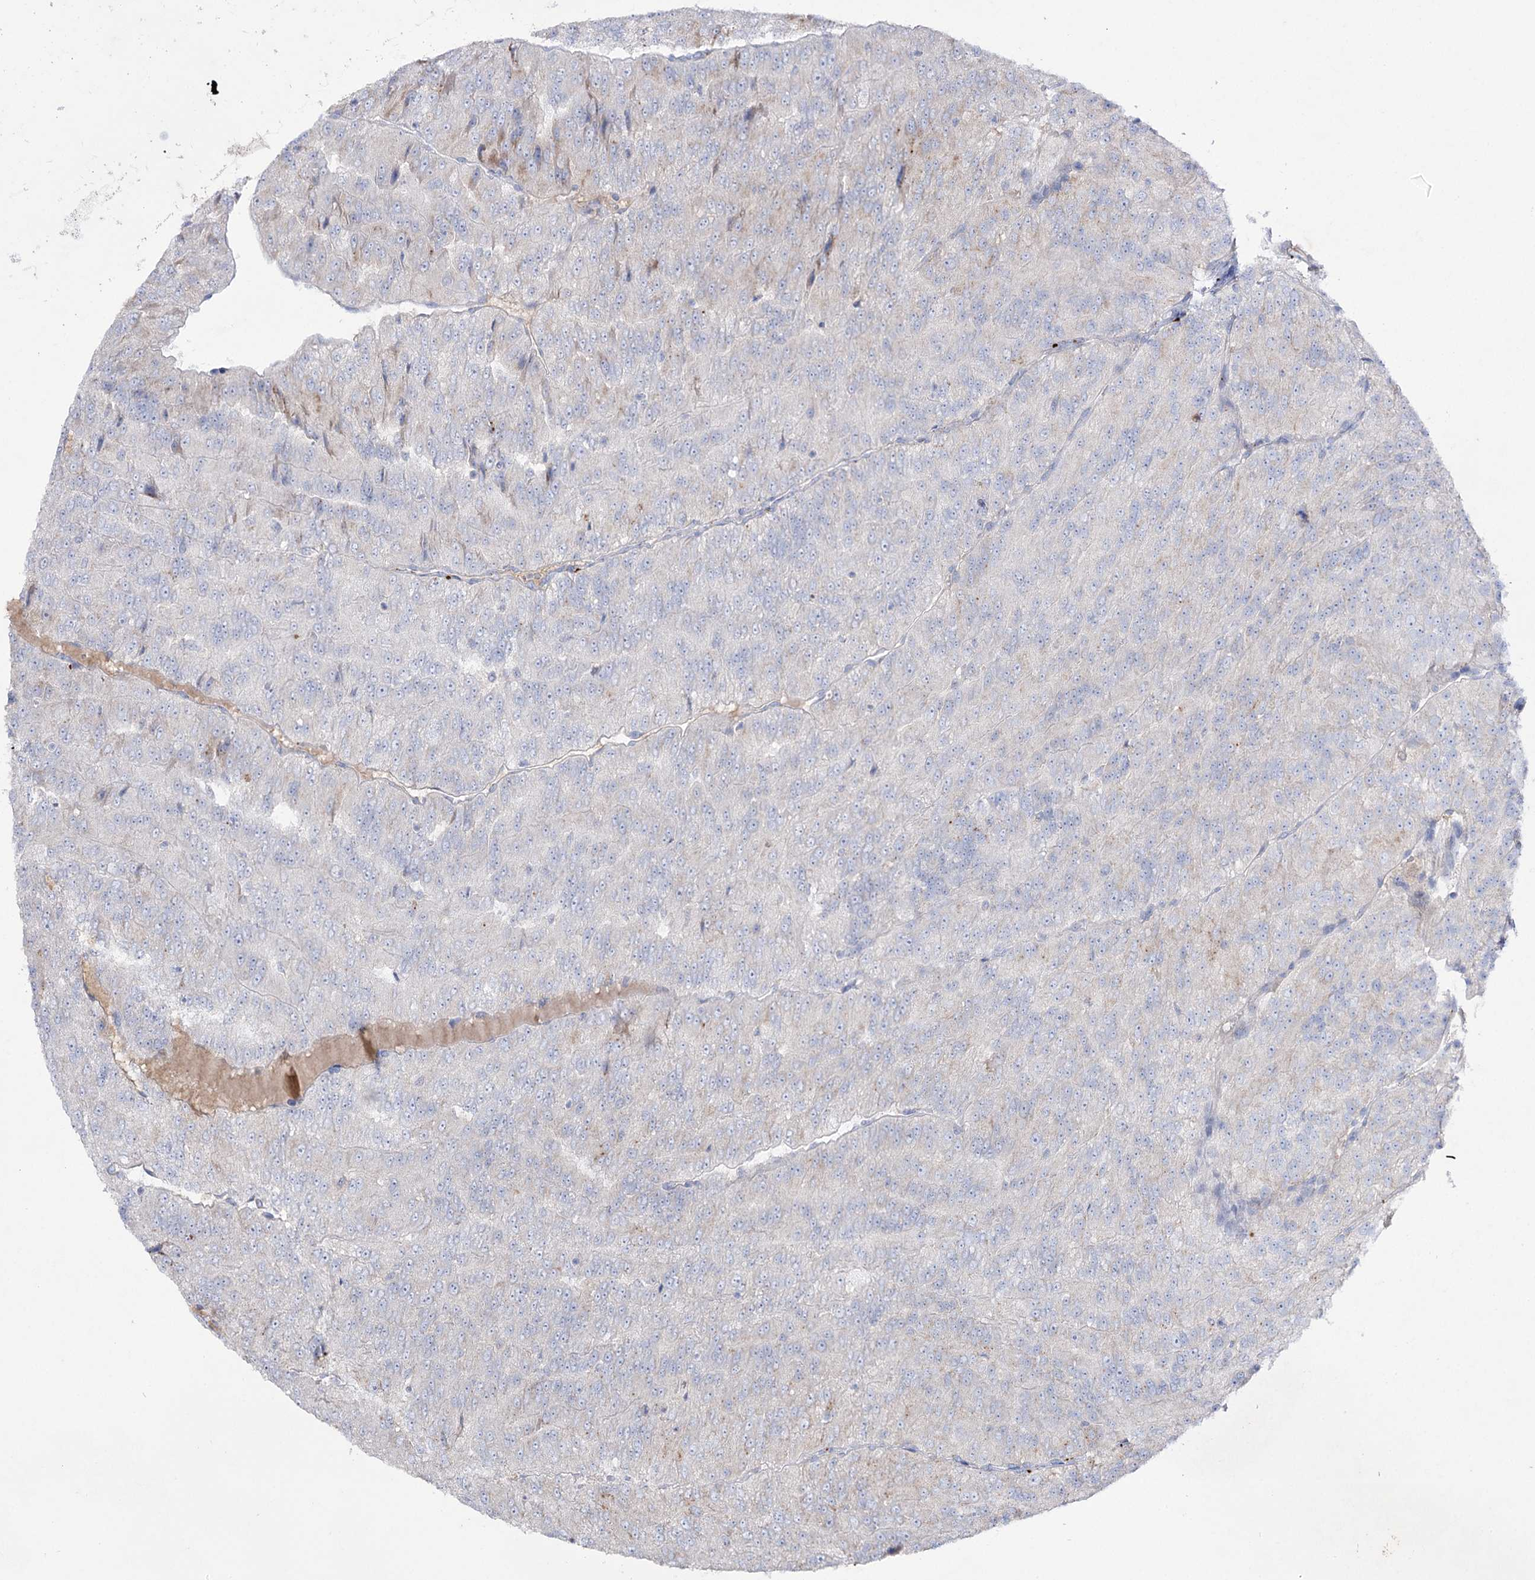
{"staining": {"intensity": "negative", "quantity": "none", "location": "none"}, "tissue": "renal cancer", "cell_type": "Tumor cells", "image_type": "cancer", "snomed": [{"axis": "morphology", "description": "Adenocarcinoma, NOS"}, {"axis": "topography", "description": "Kidney"}], "caption": "Tumor cells are negative for brown protein staining in adenocarcinoma (renal). (Immunohistochemistry (ihc), brightfield microscopy, high magnification).", "gene": "NAGLU", "patient": {"sex": "female", "age": 63}}